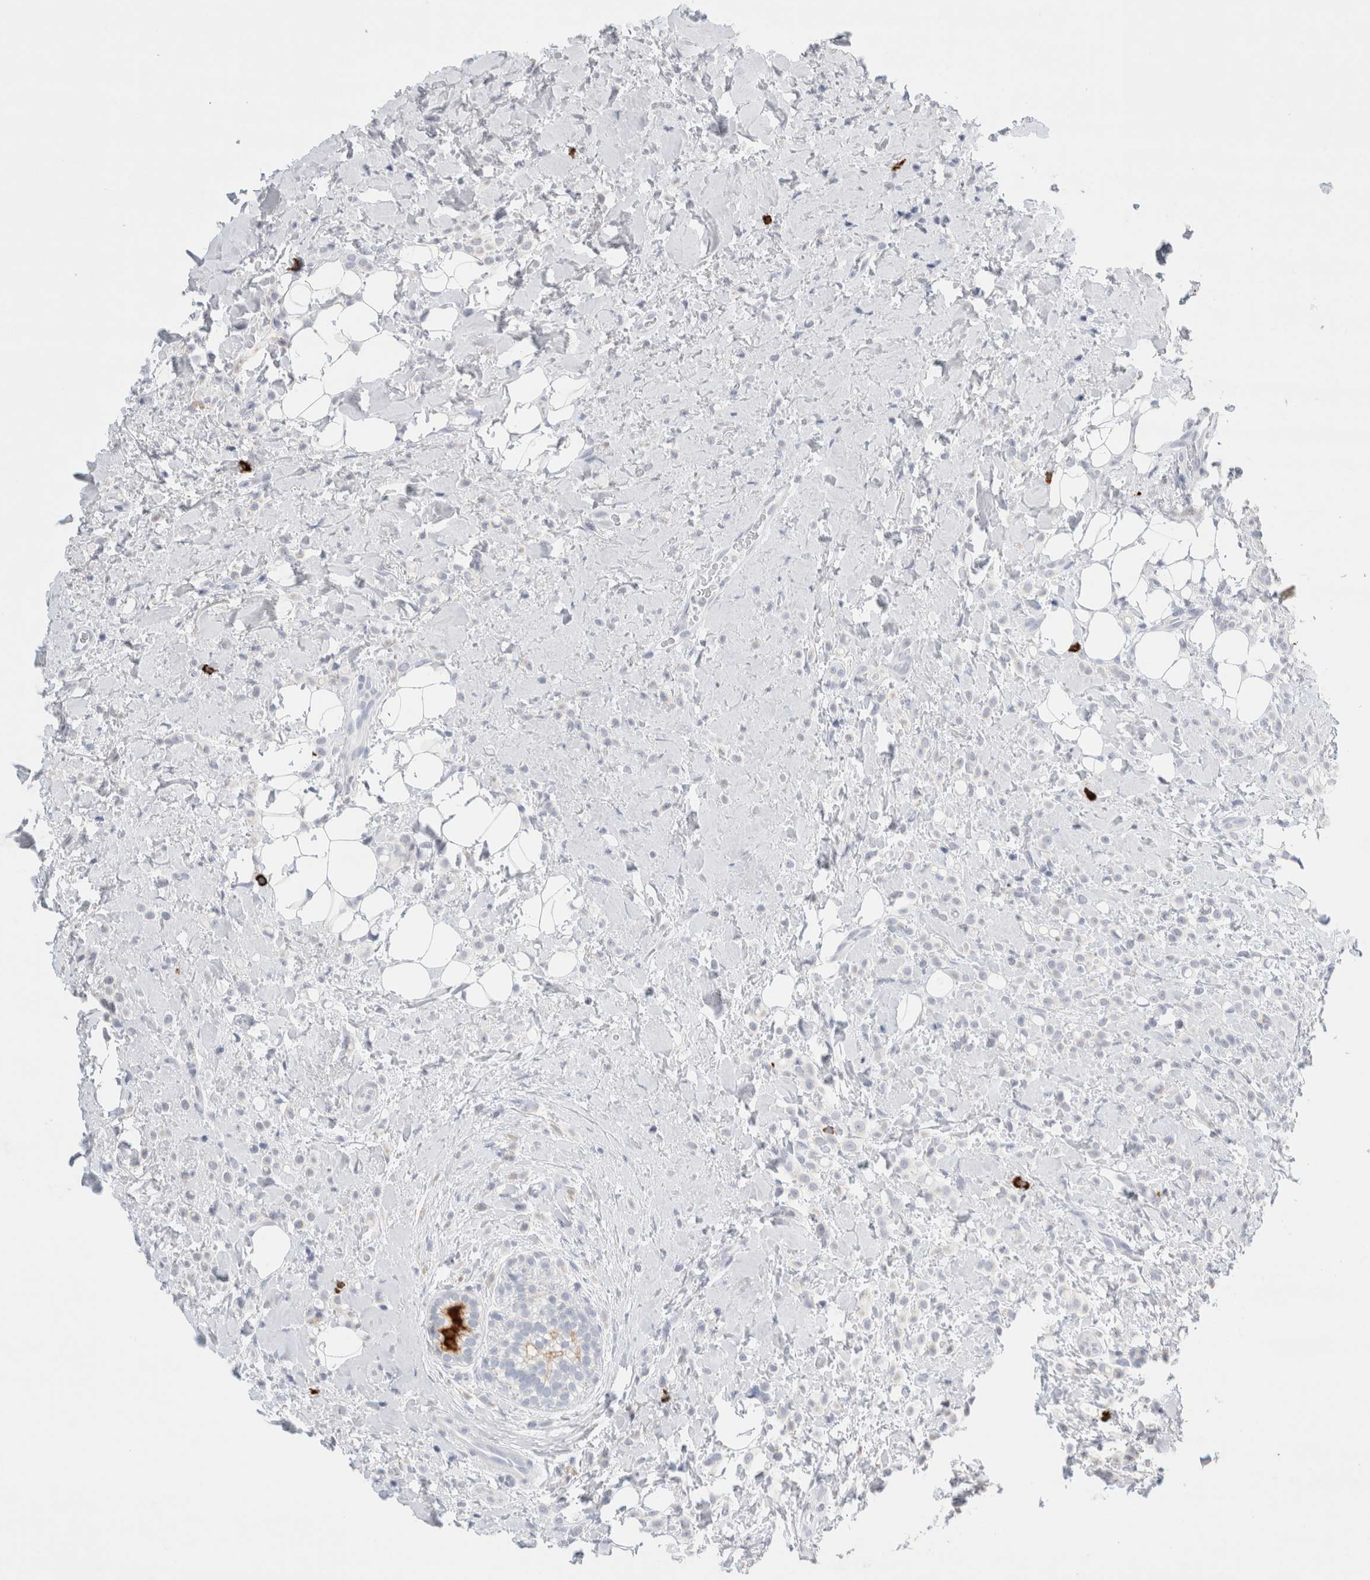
{"staining": {"intensity": "negative", "quantity": "none", "location": "none"}, "tissue": "breast cancer", "cell_type": "Tumor cells", "image_type": "cancer", "snomed": [{"axis": "morphology", "description": "Normal tissue, NOS"}, {"axis": "morphology", "description": "Lobular carcinoma"}, {"axis": "topography", "description": "Breast"}], "caption": "Immunohistochemistry (IHC) of human breast cancer reveals no positivity in tumor cells.", "gene": "SLC22A12", "patient": {"sex": "female", "age": 50}}